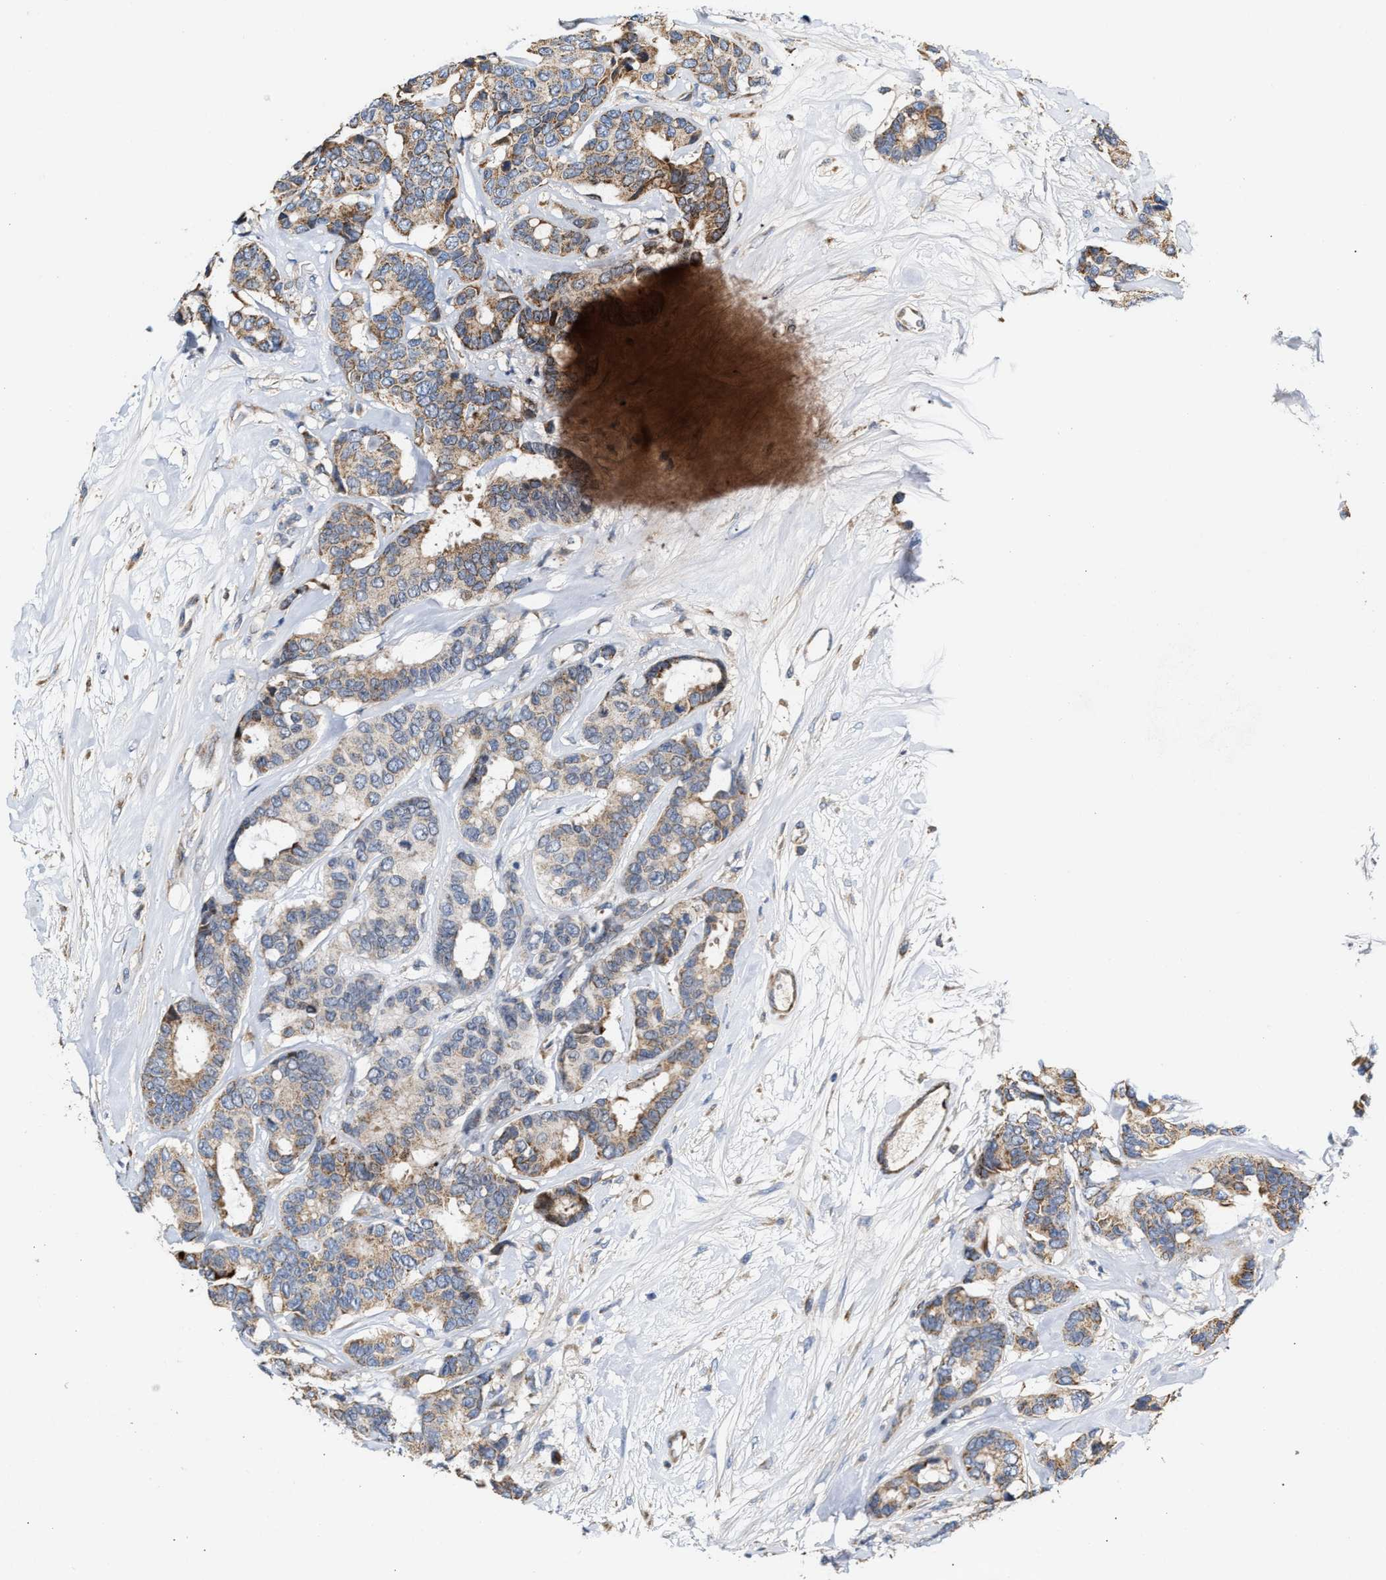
{"staining": {"intensity": "moderate", "quantity": ">75%", "location": "cytoplasmic/membranous"}, "tissue": "breast cancer", "cell_type": "Tumor cells", "image_type": "cancer", "snomed": [{"axis": "morphology", "description": "Duct carcinoma"}, {"axis": "topography", "description": "Breast"}], "caption": "The immunohistochemical stain highlights moderate cytoplasmic/membranous staining in tumor cells of breast invasive ductal carcinoma tissue. Nuclei are stained in blue.", "gene": "MALSU1", "patient": {"sex": "female", "age": 87}}